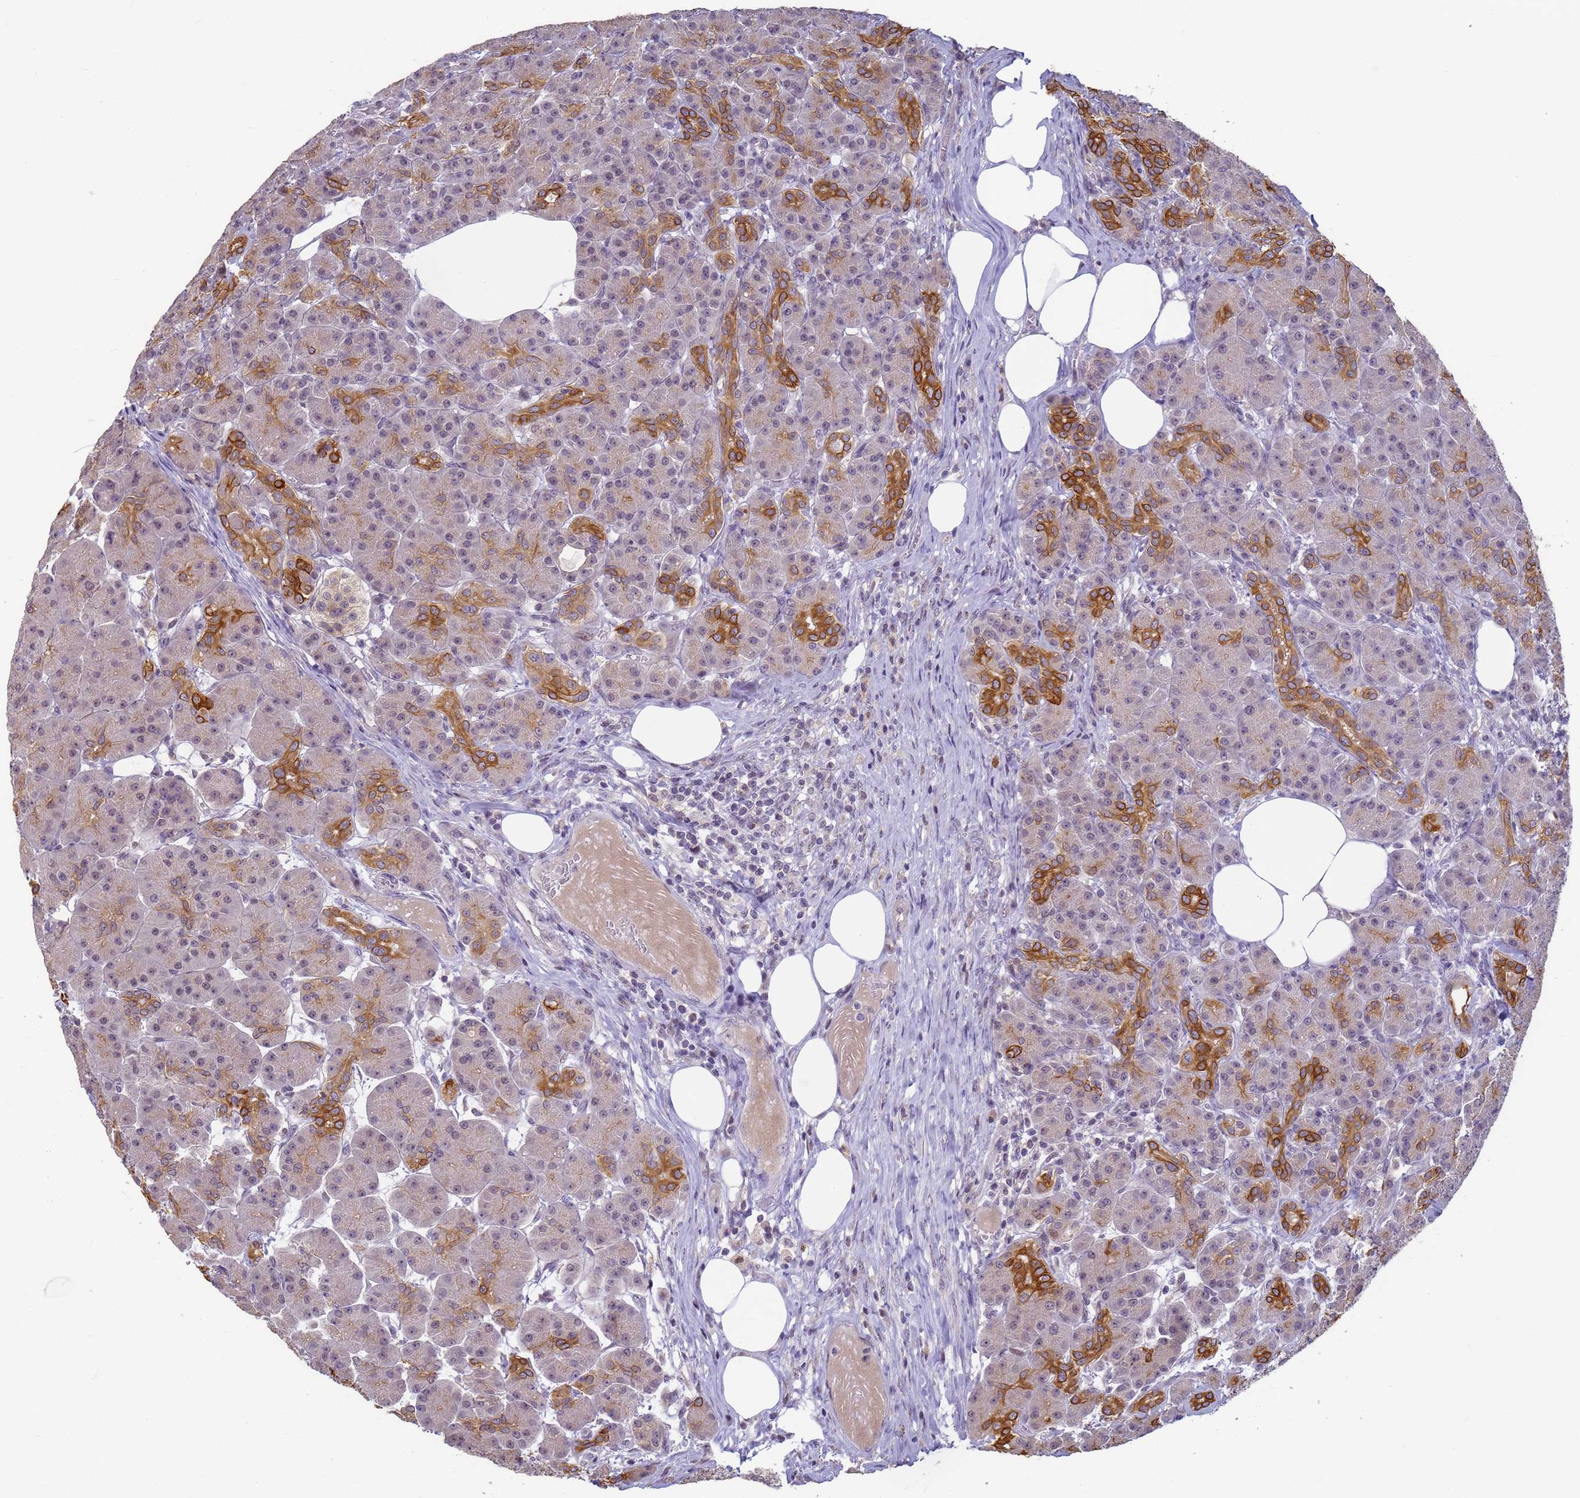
{"staining": {"intensity": "strong", "quantity": "<25%", "location": "cytoplasmic/membranous"}, "tissue": "pancreas", "cell_type": "Exocrine glandular cells", "image_type": "normal", "snomed": [{"axis": "morphology", "description": "Normal tissue, NOS"}, {"axis": "topography", "description": "Pancreas"}], "caption": "A micrograph of human pancreas stained for a protein reveals strong cytoplasmic/membranous brown staining in exocrine glandular cells.", "gene": "VWA3A", "patient": {"sex": "male", "age": 63}}